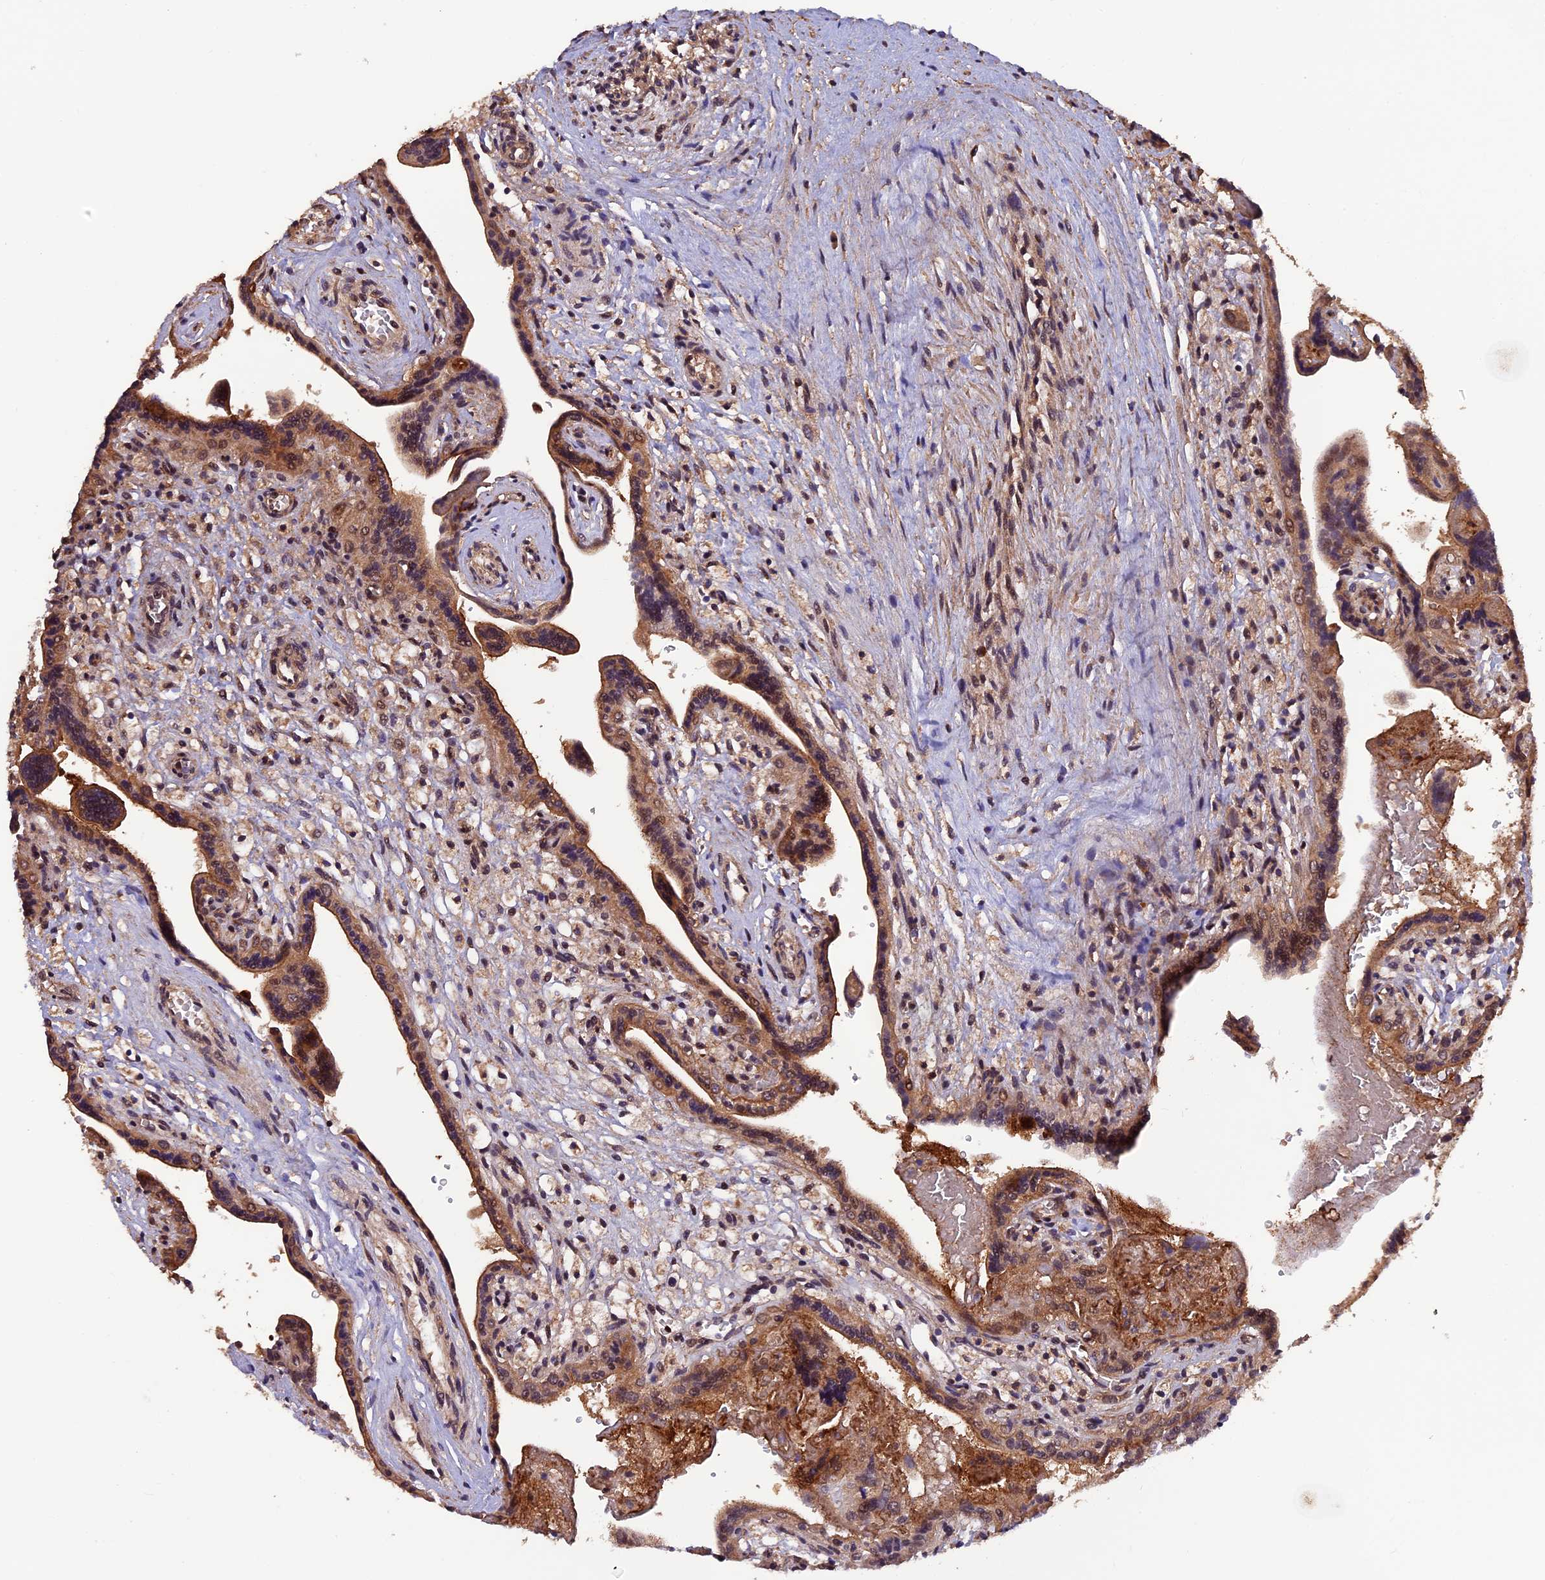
{"staining": {"intensity": "strong", "quantity": ">75%", "location": "cytoplasmic/membranous"}, "tissue": "placenta", "cell_type": "Trophoblastic cells", "image_type": "normal", "snomed": [{"axis": "morphology", "description": "Normal tissue, NOS"}, {"axis": "topography", "description": "Placenta"}], "caption": "Approximately >75% of trophoblastic cells in benign placenta exhibit strong cytoplasmic/membranous protein expression as visualized by brown immunohistochemical staining.", "gene": "PKD2L2", "patient": {"sex": "female", "age": 37}}